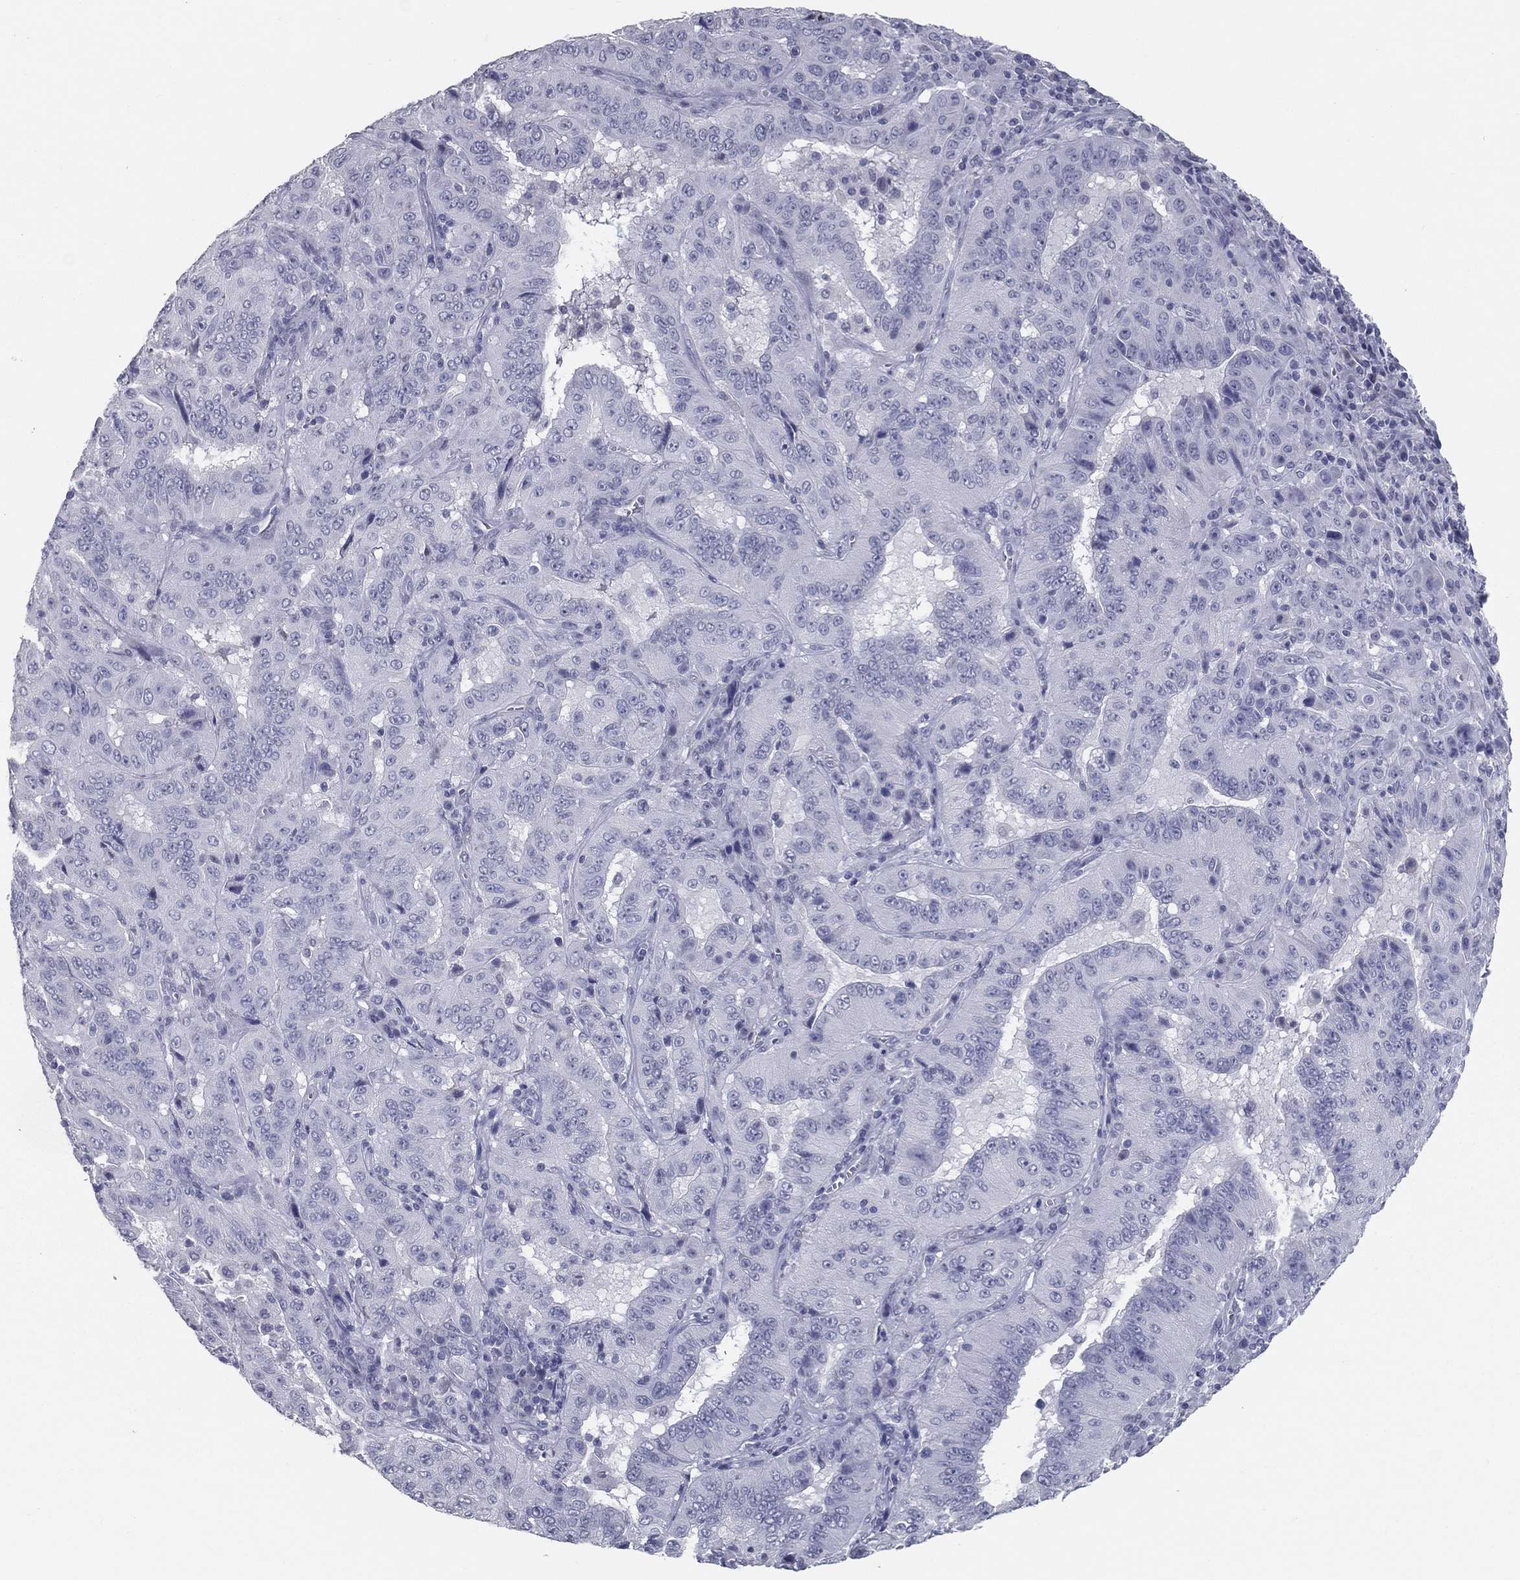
{"staining": {"intensity": "negative", "quantity": "none", "location": "none"}, "tissue": "pancreatic cancer", "cell_type": "Tumor cells", "image_type": "cancer", "snomed": [{"axis": "morphology", "description": "Adenocarcinoma, NOS"}, {"axis": "topography", "description": "Pancreas"}], "caption": "Tumor cells are negative for protein expression in human pancreatic cancer.", "gene": "ACE2", "patient": {"sex": "male", "age": 63}}